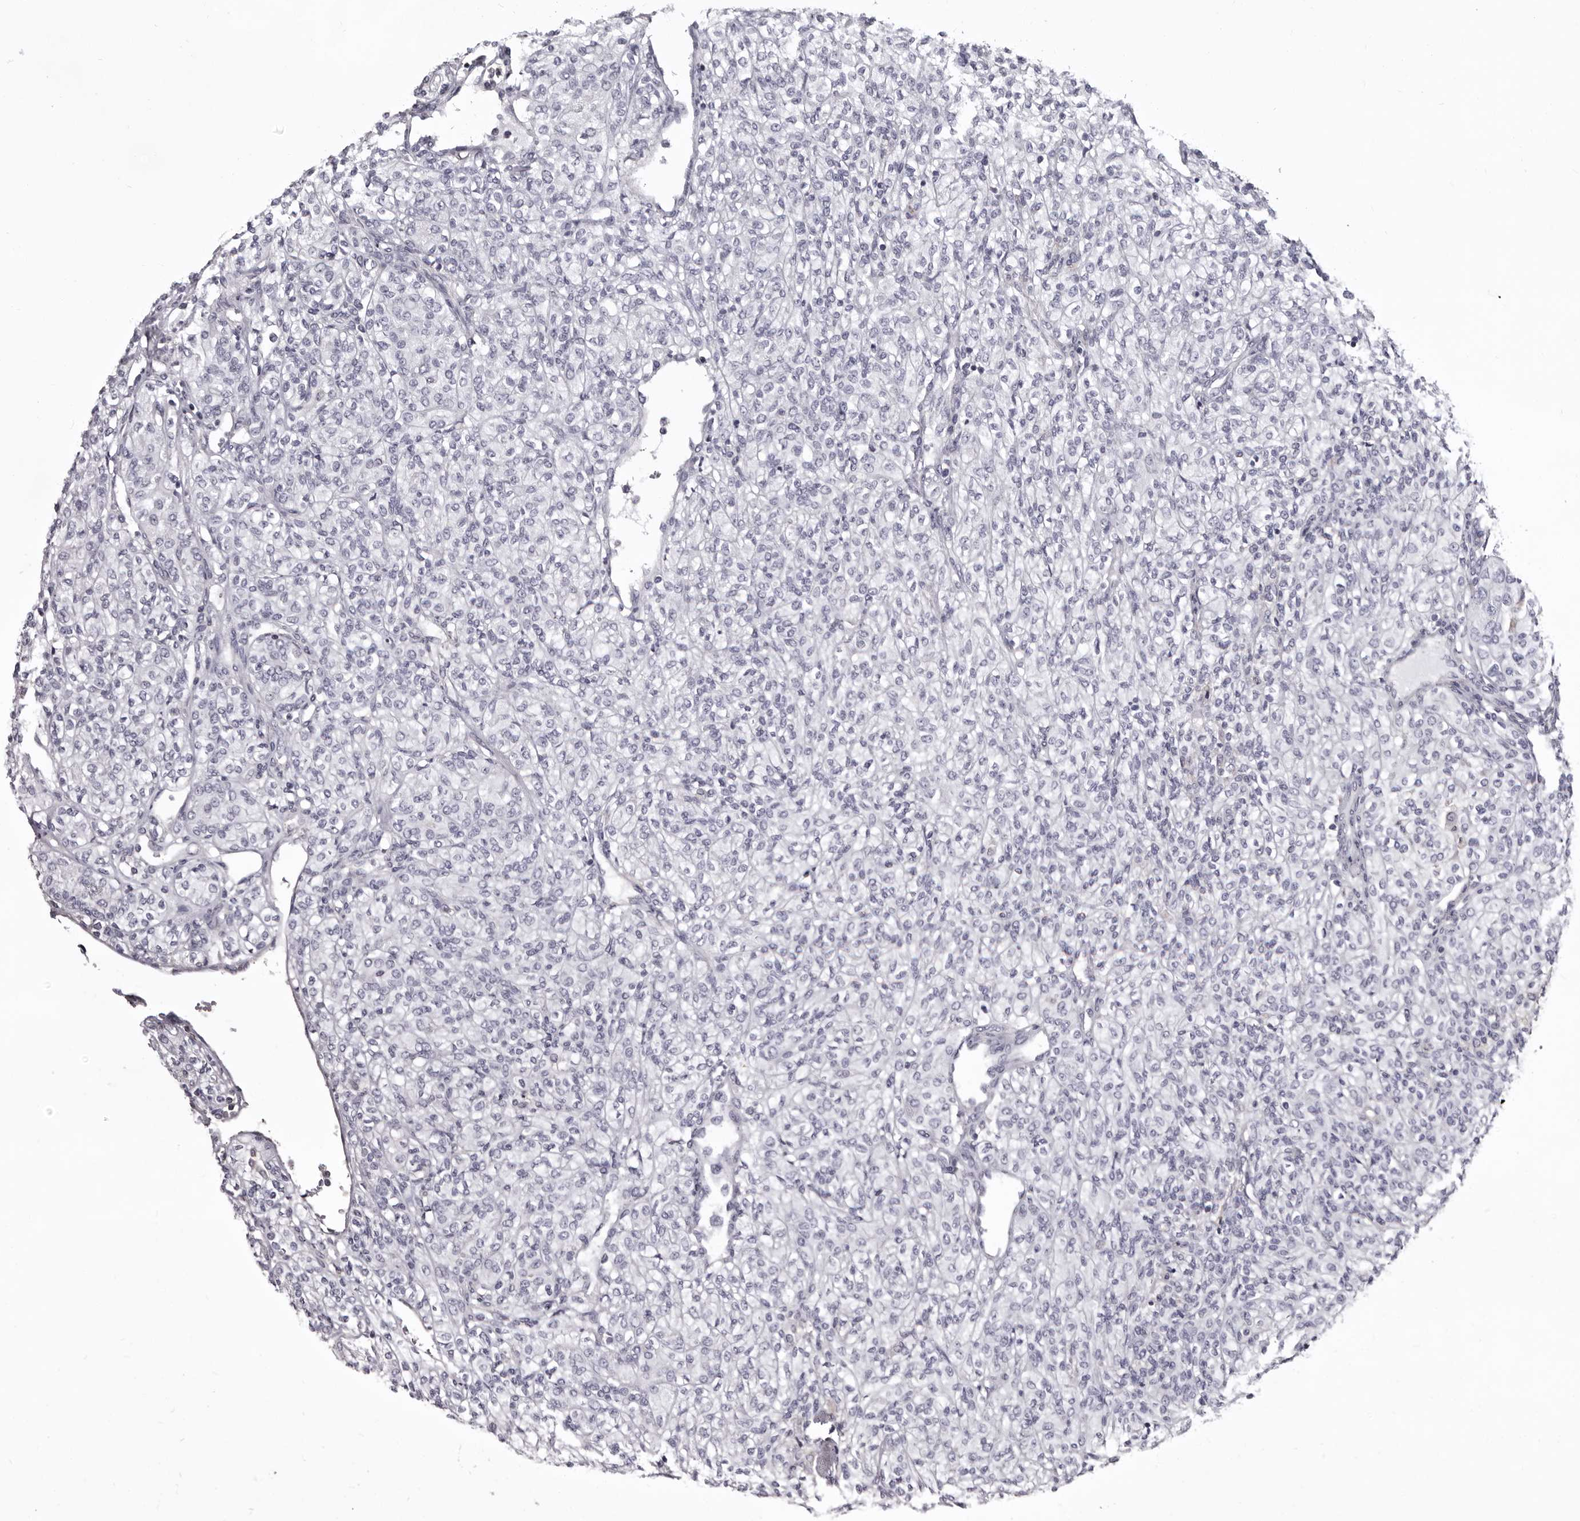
{"staining": {"intensity": "negative", "quantity": "none", "location": "none"}, "tissue": "renal cancer", "cell_type": "Tumor cells", "image_type": "cancer", "snomed": [{"axis": "morphology", "description": "Adenocarcinoma, NOS"}, {"axis": "topography", "description": "Kidney"}], "caption": "An immunohistochemistry photomicrograph of renal cancer (adenocarcinoma) is shown. There is no staining in tumor cells of renal cancer (adenocarcinoma).", "gene": "LAD1", "patient": {"sex": "male", "age": 77}}